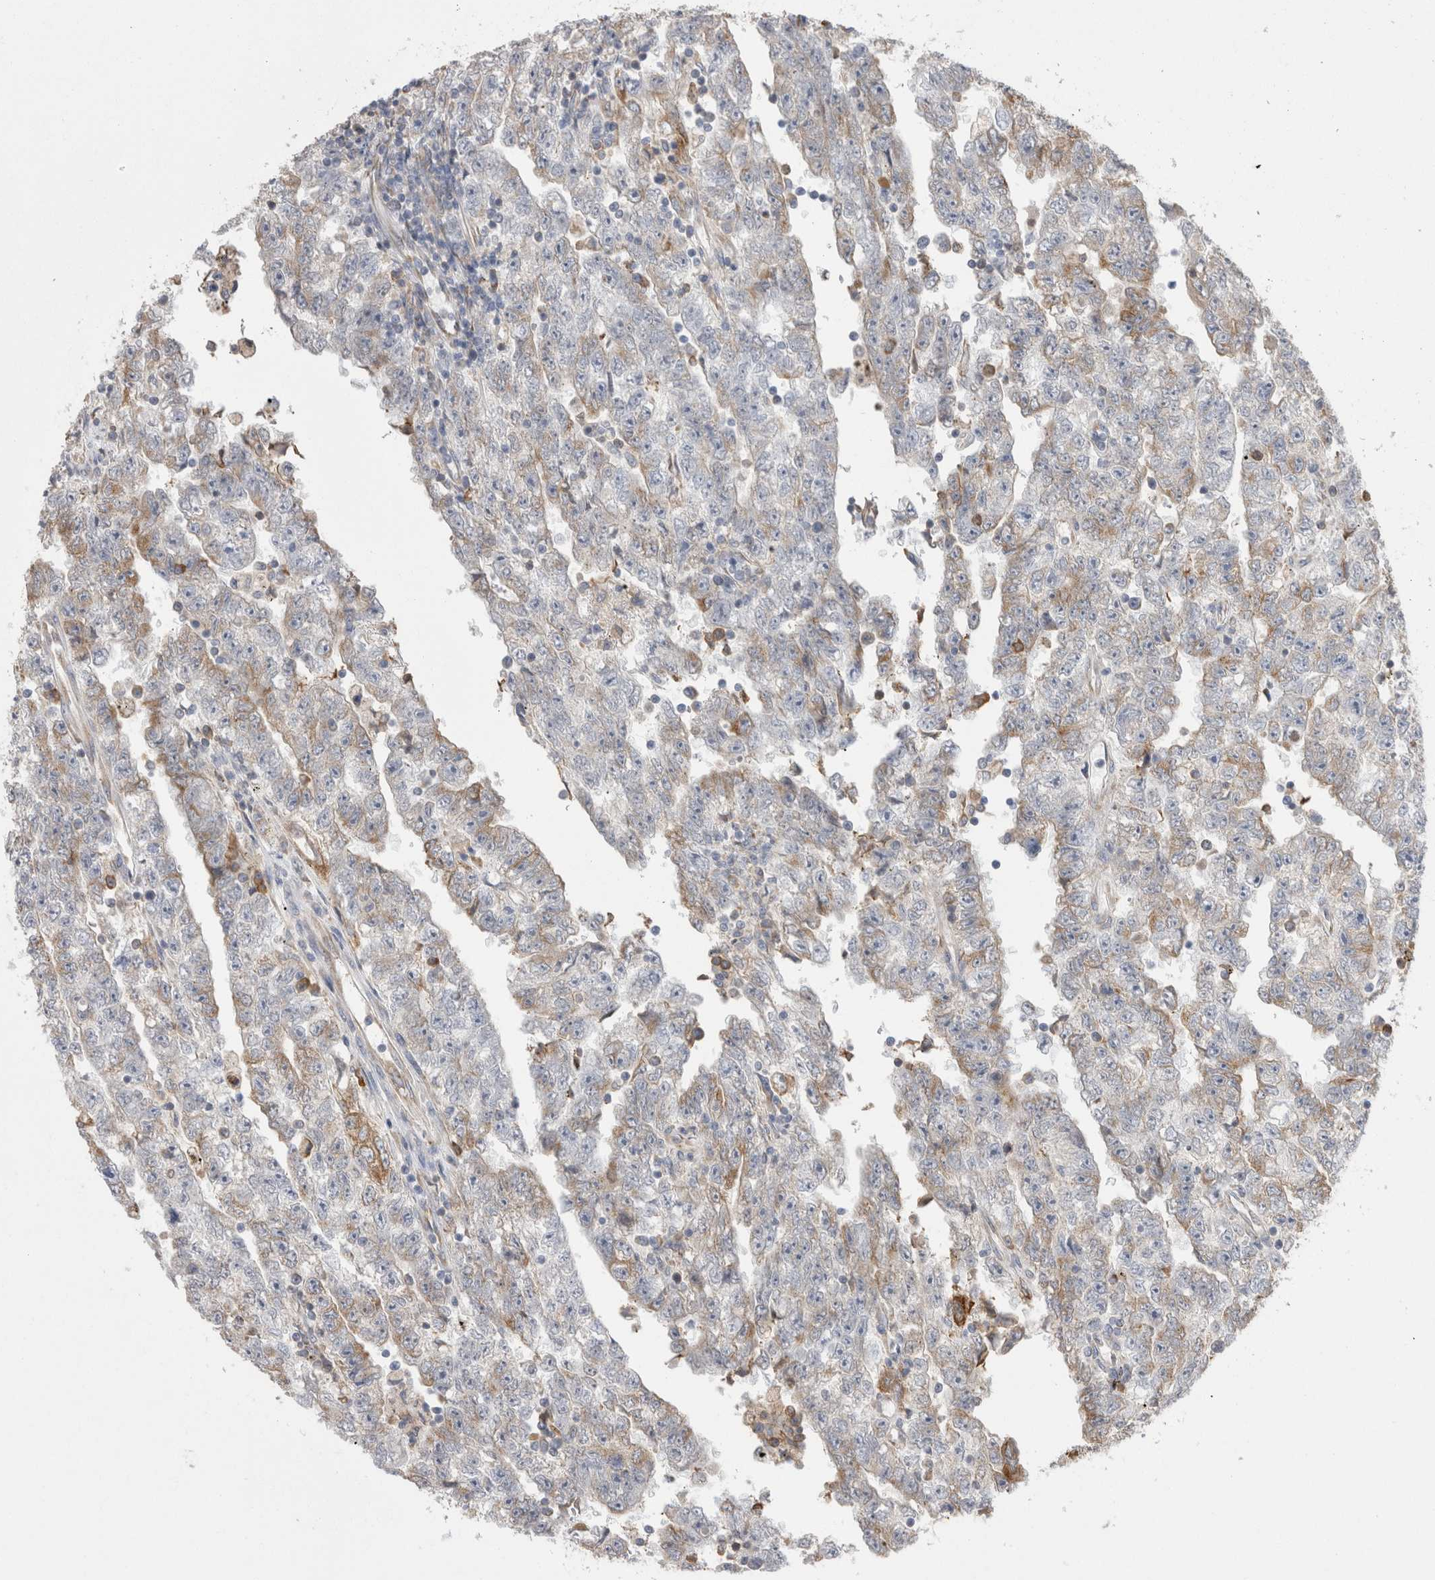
{"staining": {"intensity": "weak", "quantity": "25%-75%", "location": "cytoplasmic/membranous"}, "tissue": "testis cancer", "cell_type": "Tumor cells", "image_type": "cancer", "snomed": [{"axis": "morphology", "description": "Carcinoma, Embryonal, NOS"}, {"axis": "topography", "description": "Testis"}], "caption": "The image shows immunohistochemical staining of embryonal carcinoma (testis). There is weak cytoplasmic/membranous positivity is appreciated in about 25%-75% of tumor cells.", "gene": "ZNF341", "patient": {"sex": "male", "age": 25}}